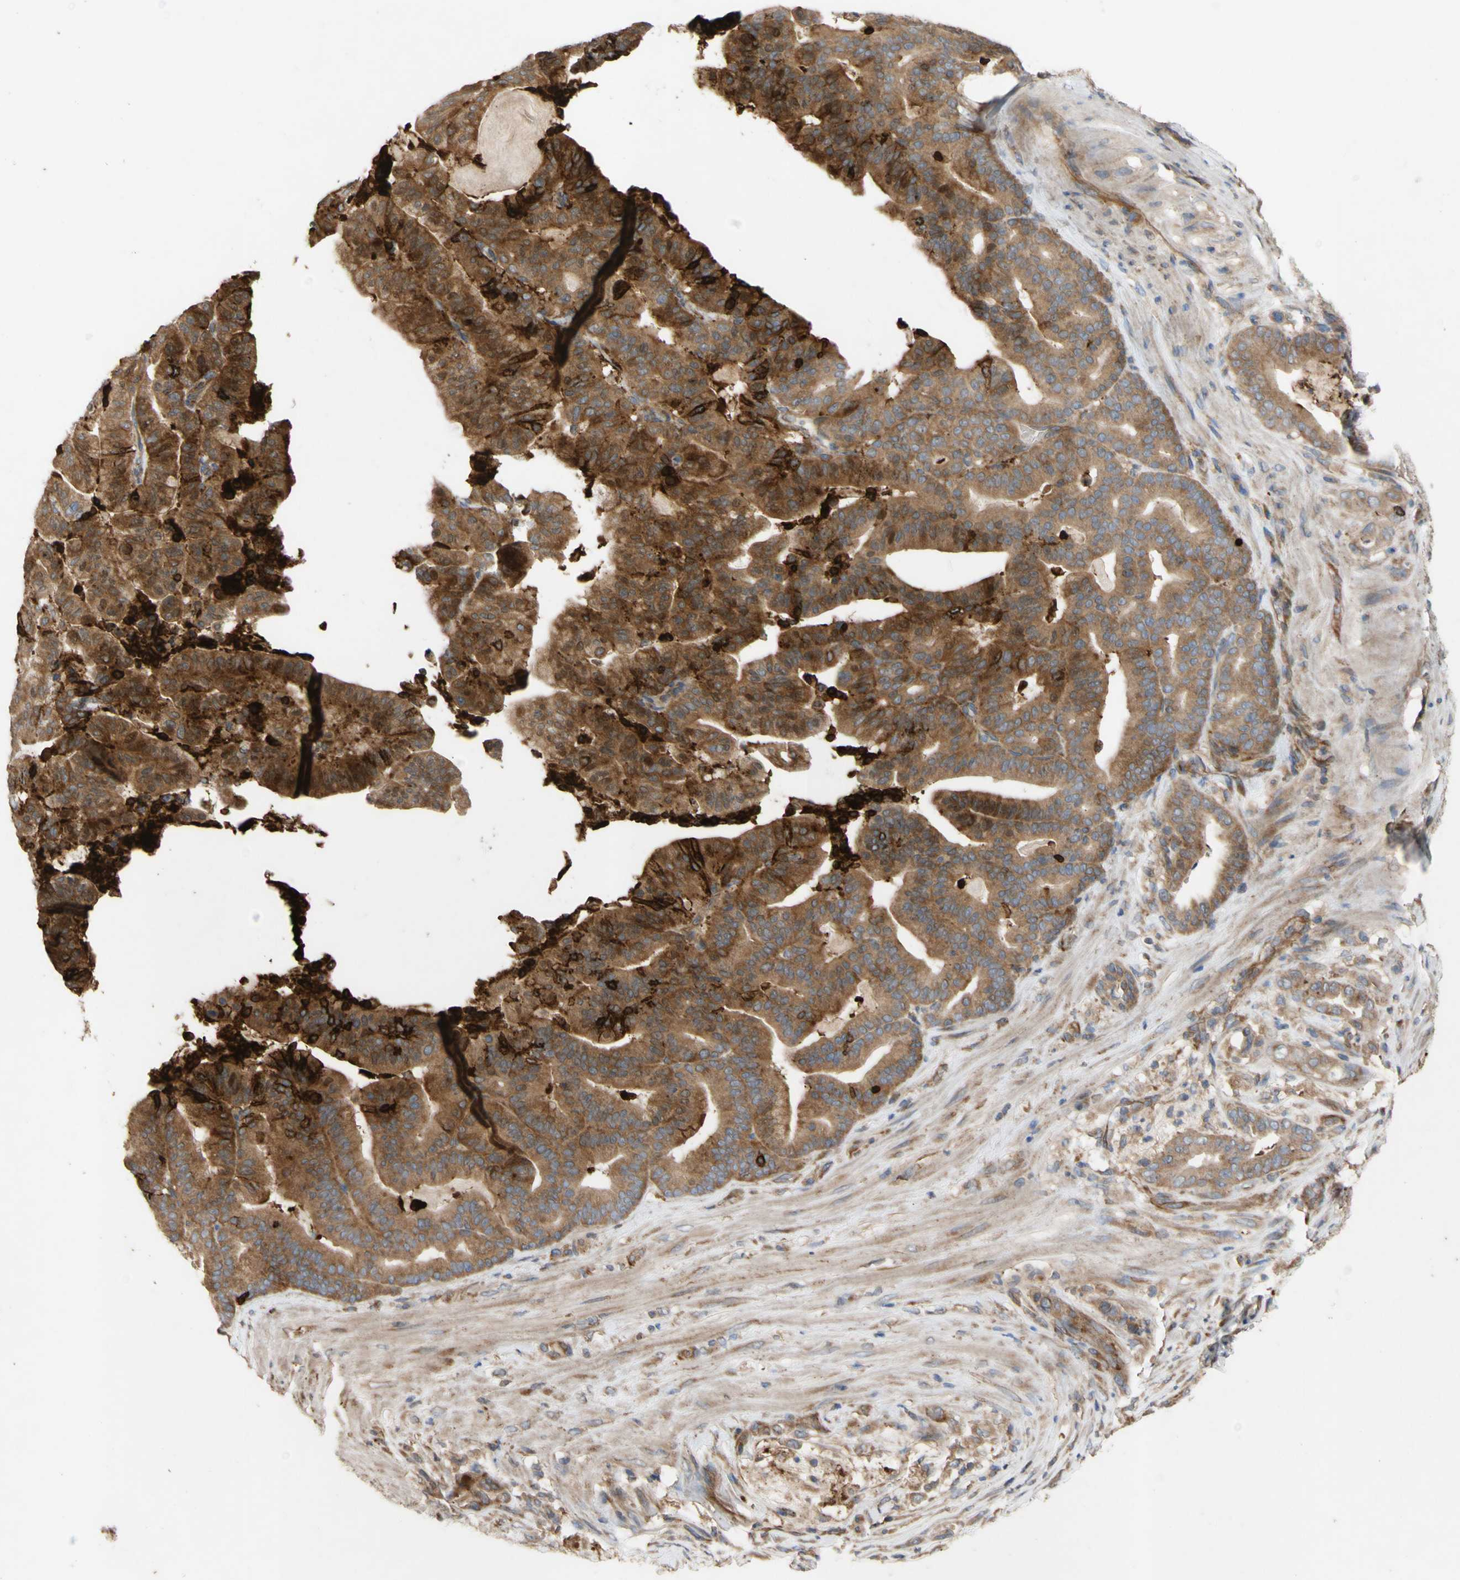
{"staining": {"intensity": "strong", "quantity": ">75%", "location": "cytoplasmic/membranous"}, "tissue": "pancreatic cancer", "cell_type": "Tumor cells", "image_type": "cancer", "snomed": [{"axis": "morphology", "description": "Adenocarcinoma, NOS"}, {"axis": "topography", "description": "Pancreas"}], "caption": "Immunohistochemistry (DAB) staining of adenocarcinoma (pancreatic) demonstrates strong cytoplasmic/membranous protein positivity in approximately >75% of tumor cells.", "gene": "EIF2S3", "patient": {"sex": "male", "age": 63}}